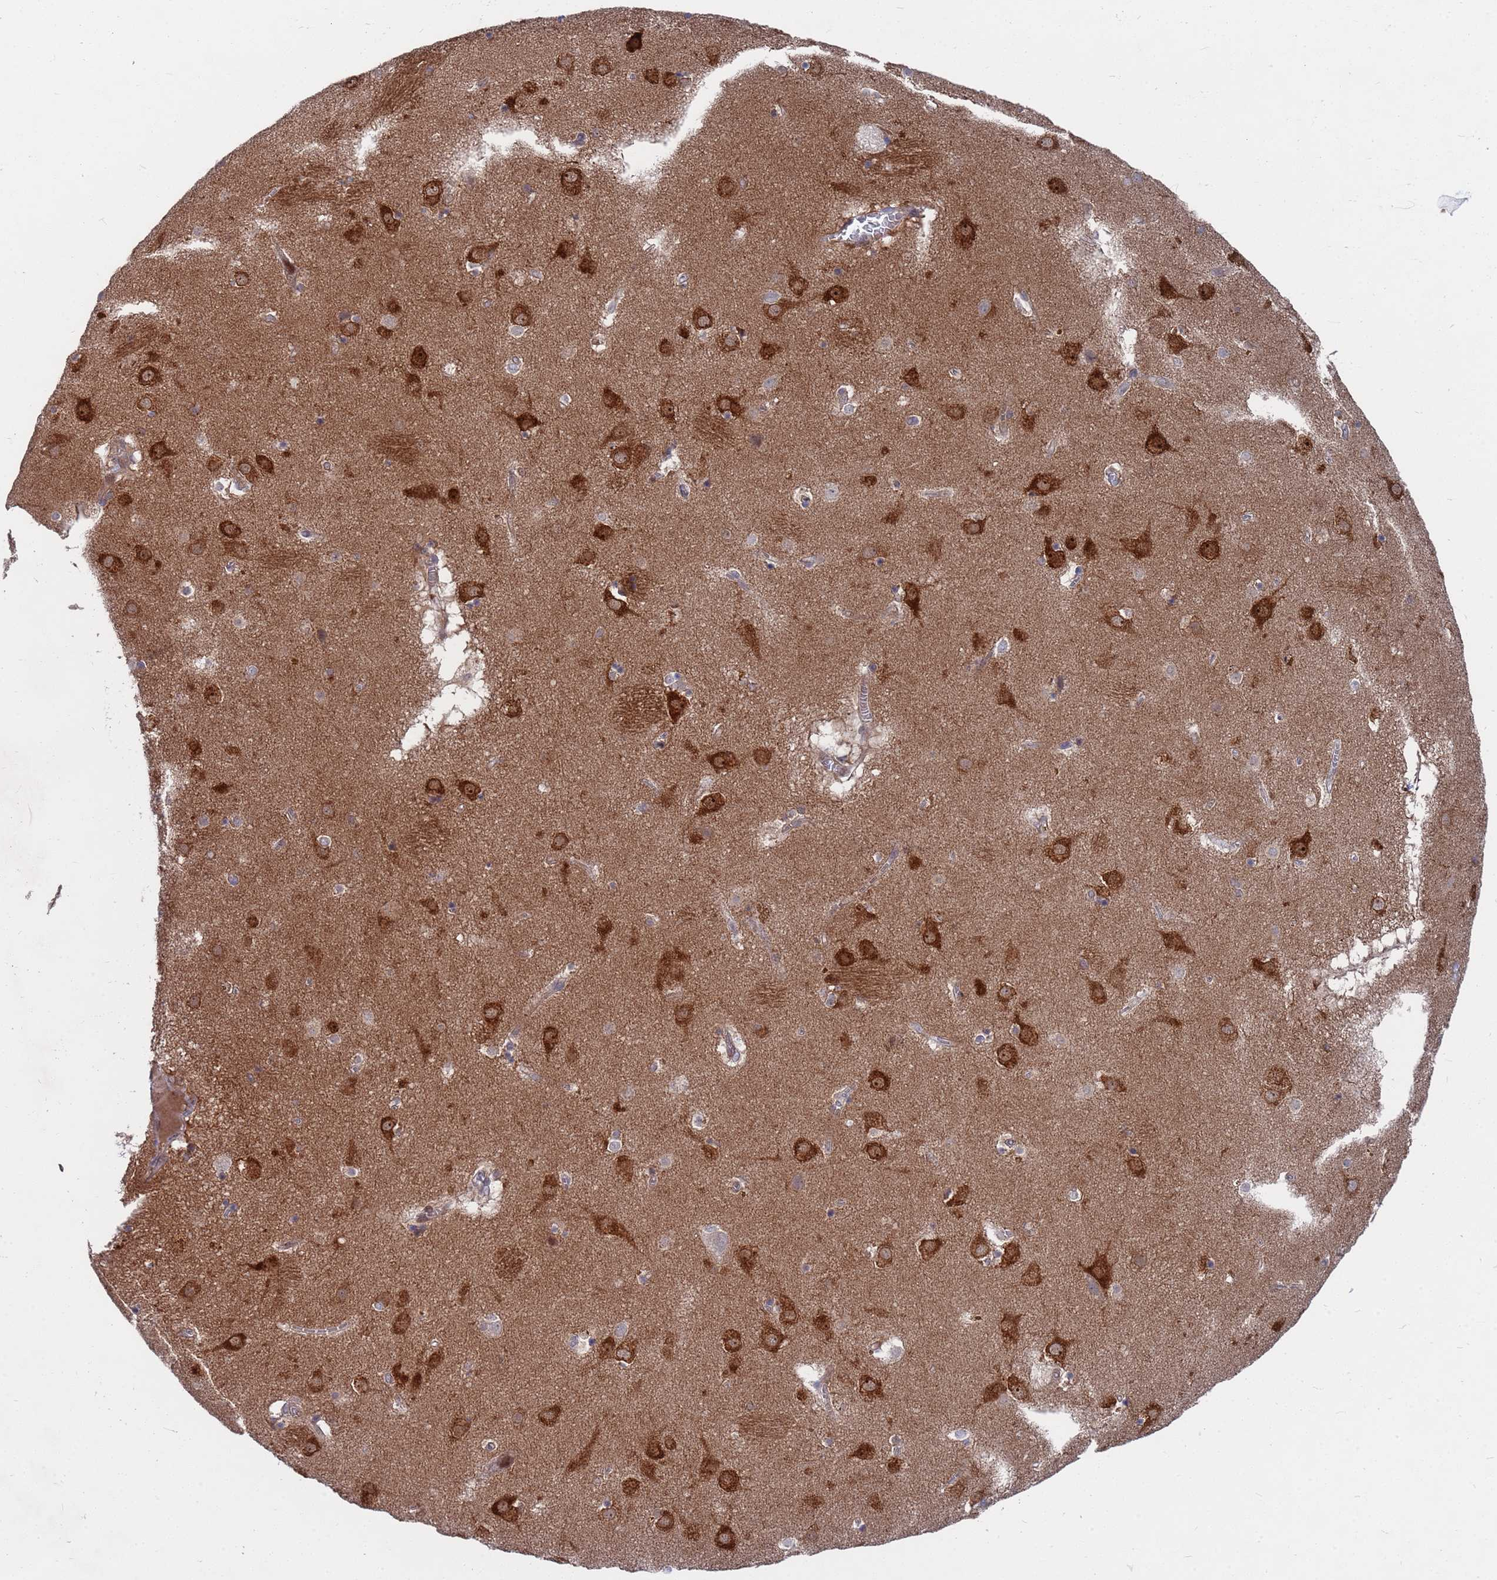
{"staining": {"intensity": "moderate", "quantity": "<25%", "location": "cytoplasmic/membranous"}, "tissue": "caudate", "cell_type": "Glial cells", "image_type": "normal", "snomed": [{"axis": "morphology", "description": "Normal tissue, NOS"}, {"axis": "topography", "description": "Lateral ventricle wall"}], "caption": "A high-resolution histopathology image shows IHC staining of normal caudate, which demonstrates moderate cytoplasmic/membranous staining in about <25% of glial cells. (Stains: DAB (3,3'-diaminobenzidine) in brown, nuclei in blue, Microscopy: brightfield microscopy at high magnification).", "gene": "TMBIM6", "patient": {"sex": "male", "age": 70}}